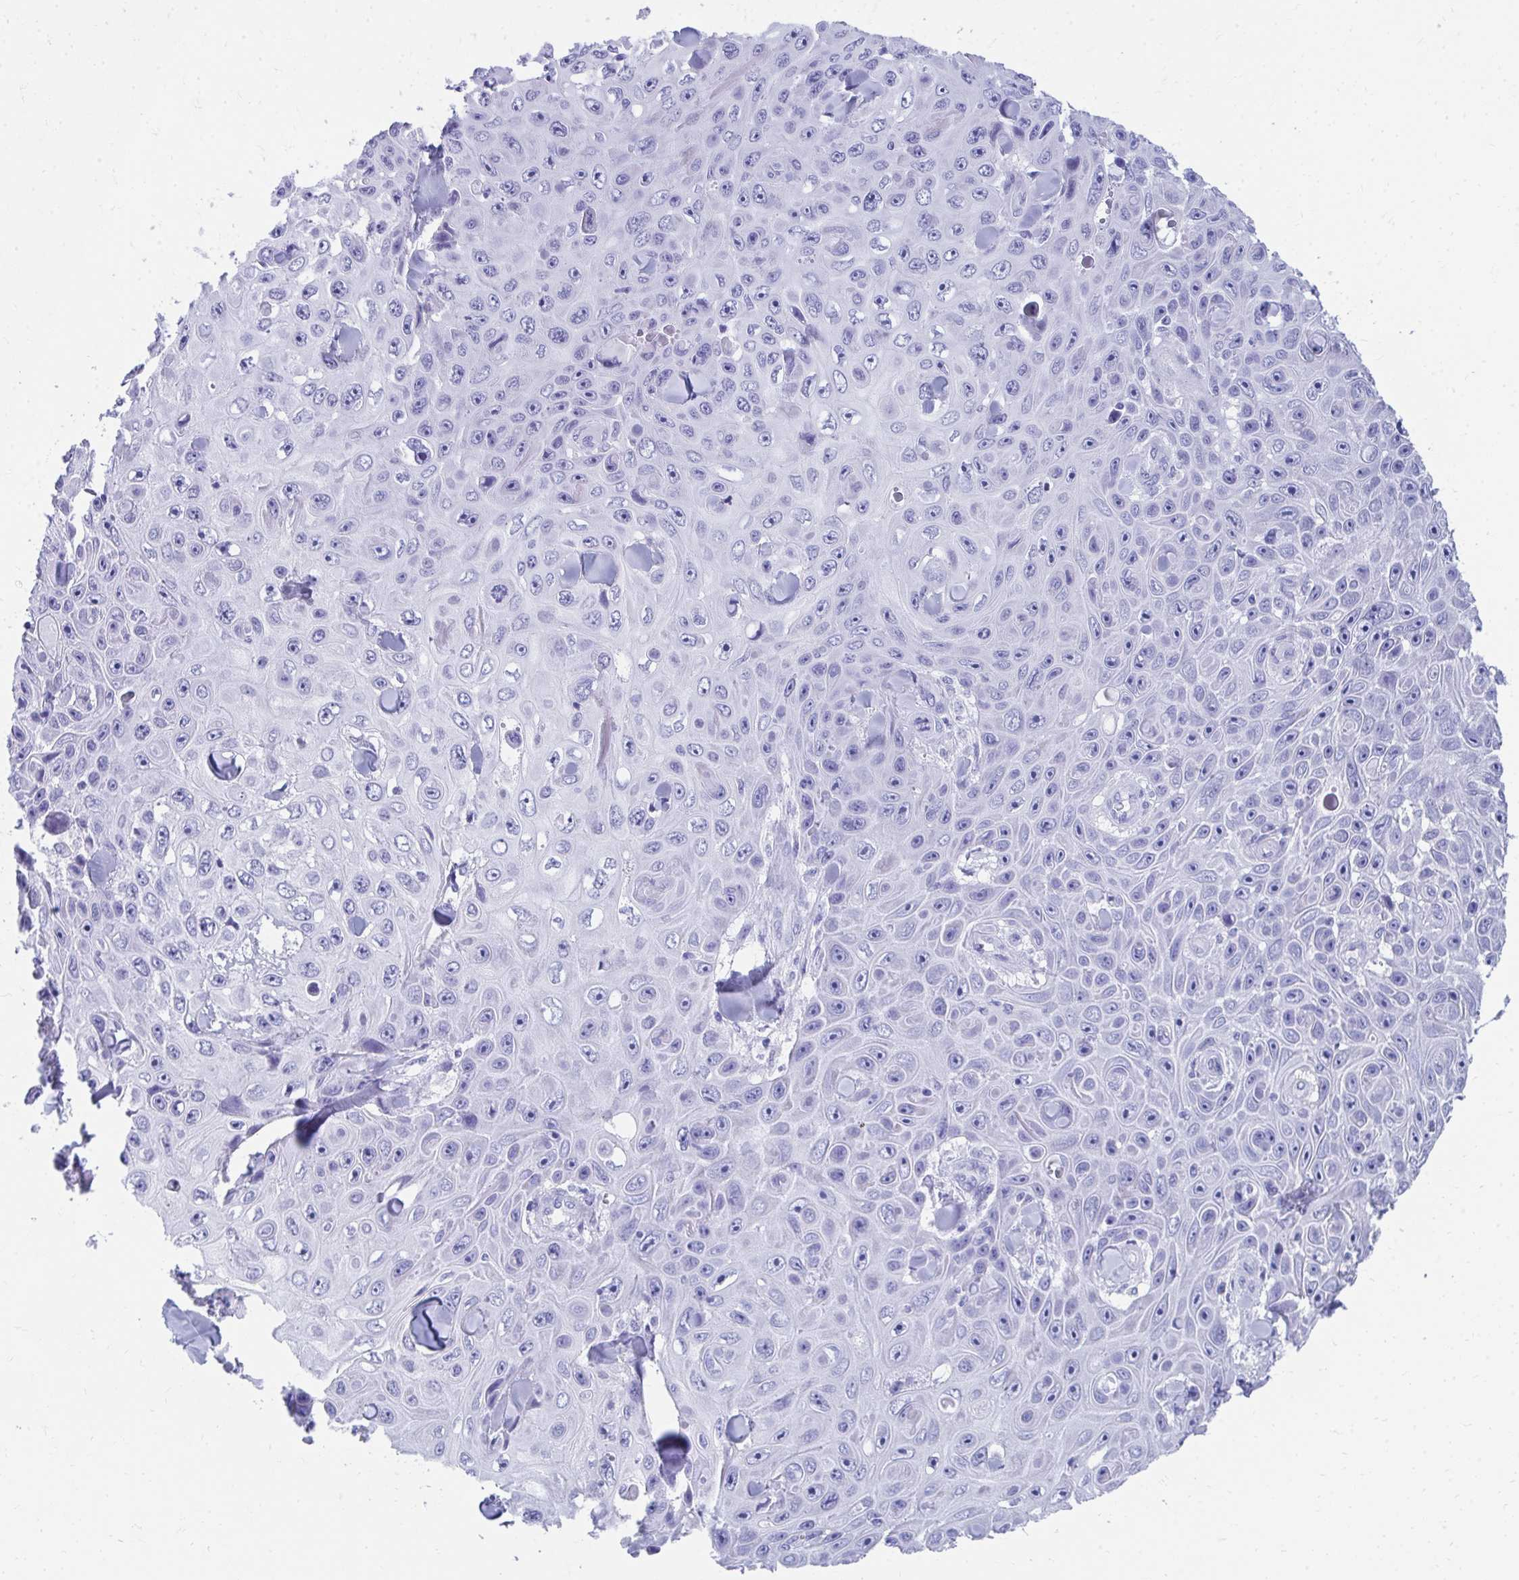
{"staining": {"intensity": "negative", "quantity": "none", "location": "none"}, "tissue": "skin cancer", "cell_type": "Tumor cells", "image_type": "cancer", "snomed": [{"axis": "morphology", "description": "Squamous cell carcinoma, NOS"}, {"axis": "topography", "description": "Skin"}], "caption": "An immunohistochemistry photomicrograph of skin squamous cell carcinoma is shown. There is no staining in tumor cells of skin squamous cell carcinoma.", "gene": "HGD", "patient": {"sex": "male", "age": 82}}